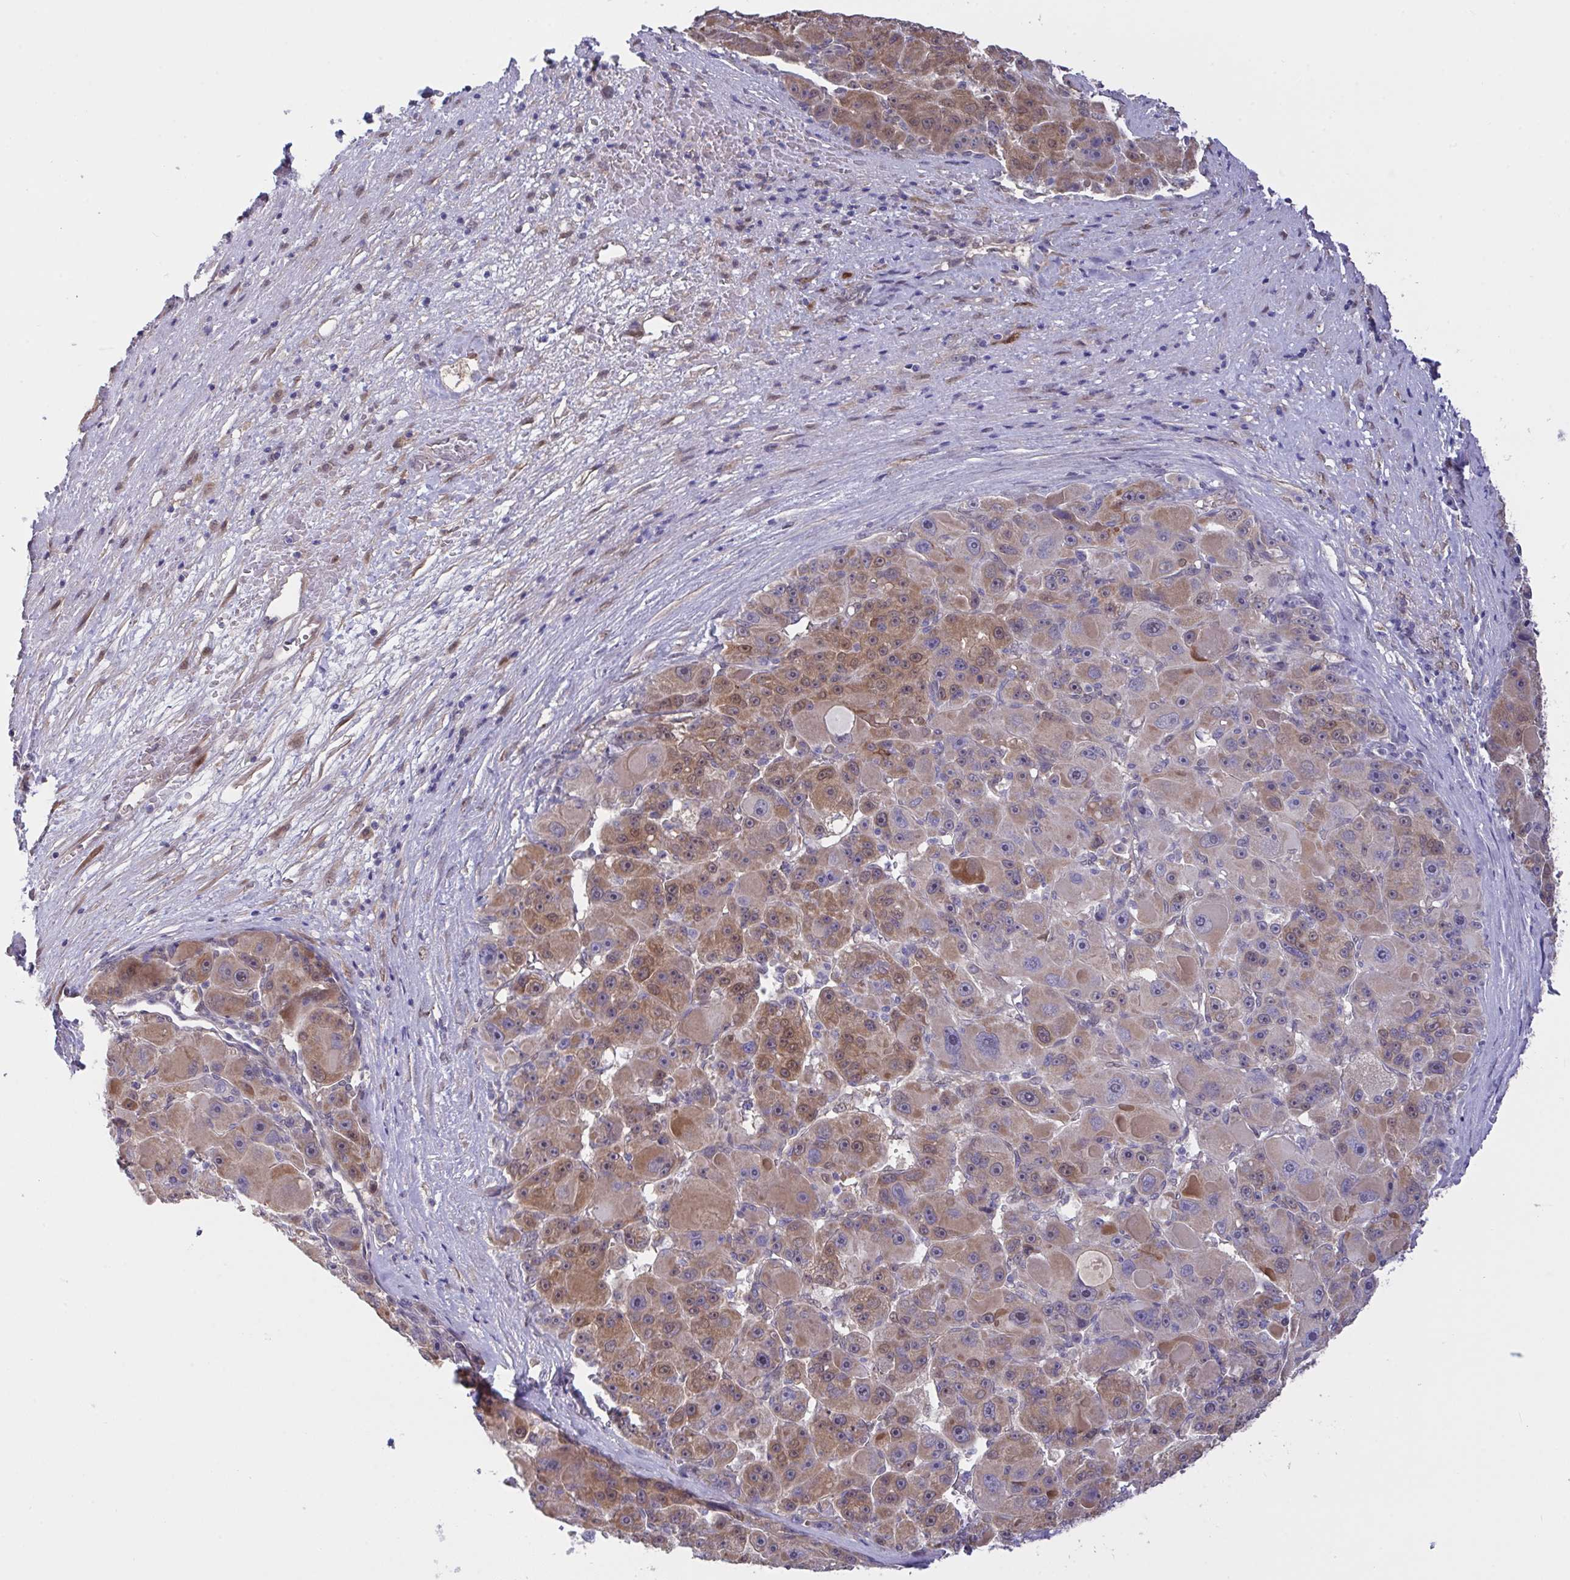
{"staining": {"intensity": "moderate", "quantity": ">75%", "location": "cytoplasmic/membranous"}, "tissue": "liver cancer", "cell_type": "Tumor cells", "image_type": "cancer", "snomed": [{"axis": "morphology", "description": "Carcinoma, Hepatocellular, NOS"}, {"axis": "topography", "description": "Liver"}], "caption": "High-power microscopy captured an immunohistochemistry histopathology image of hepatocellular carcinoma (liver), revealing moderate cytoplasmic/membranous positivity in approximately >75% of tumor cells.", "gene": "L3HYPDH", "patient": {"sex": "male", "age": 76}}